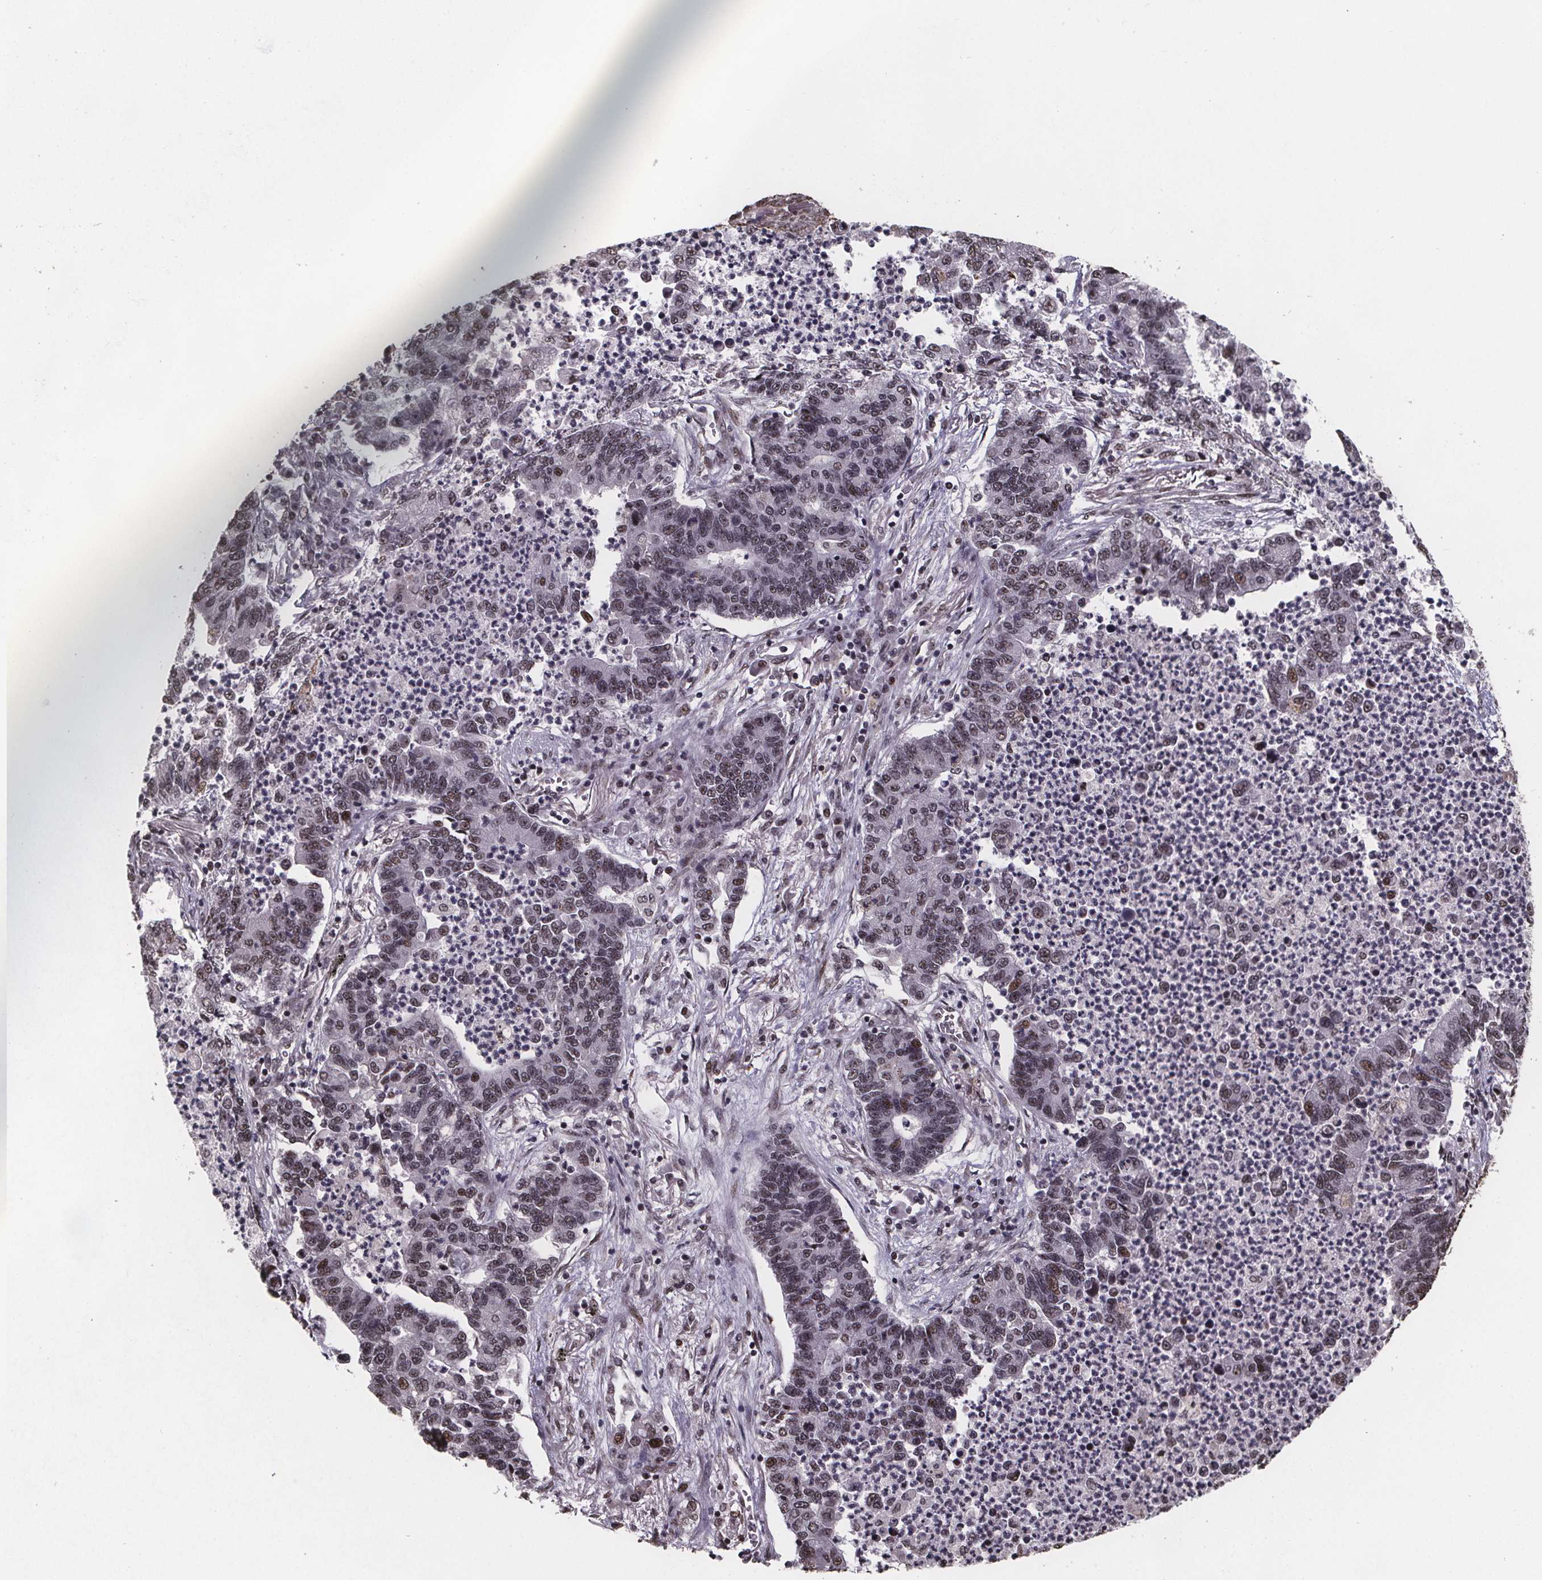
{"staining": {"intensity": "moderate", "quantity": ">75%", "location": "nuclear"}, "tissue": "lung cancer", "cell_type": "Tumor cells", "image_type": "cancer", "snomed": [{"axis": "morphology", "description": "Adenocarcinoma, NOS"}, {"axis": "topography", "description": "Lung"}], "caption": "The immunohistochemical stain labels moderate nuclear staining in tumor cells of lung cancer (adenocarcinoma) tissue.", "gene": "U2SURP", "patient": {"sex": "female", "age": 57}}